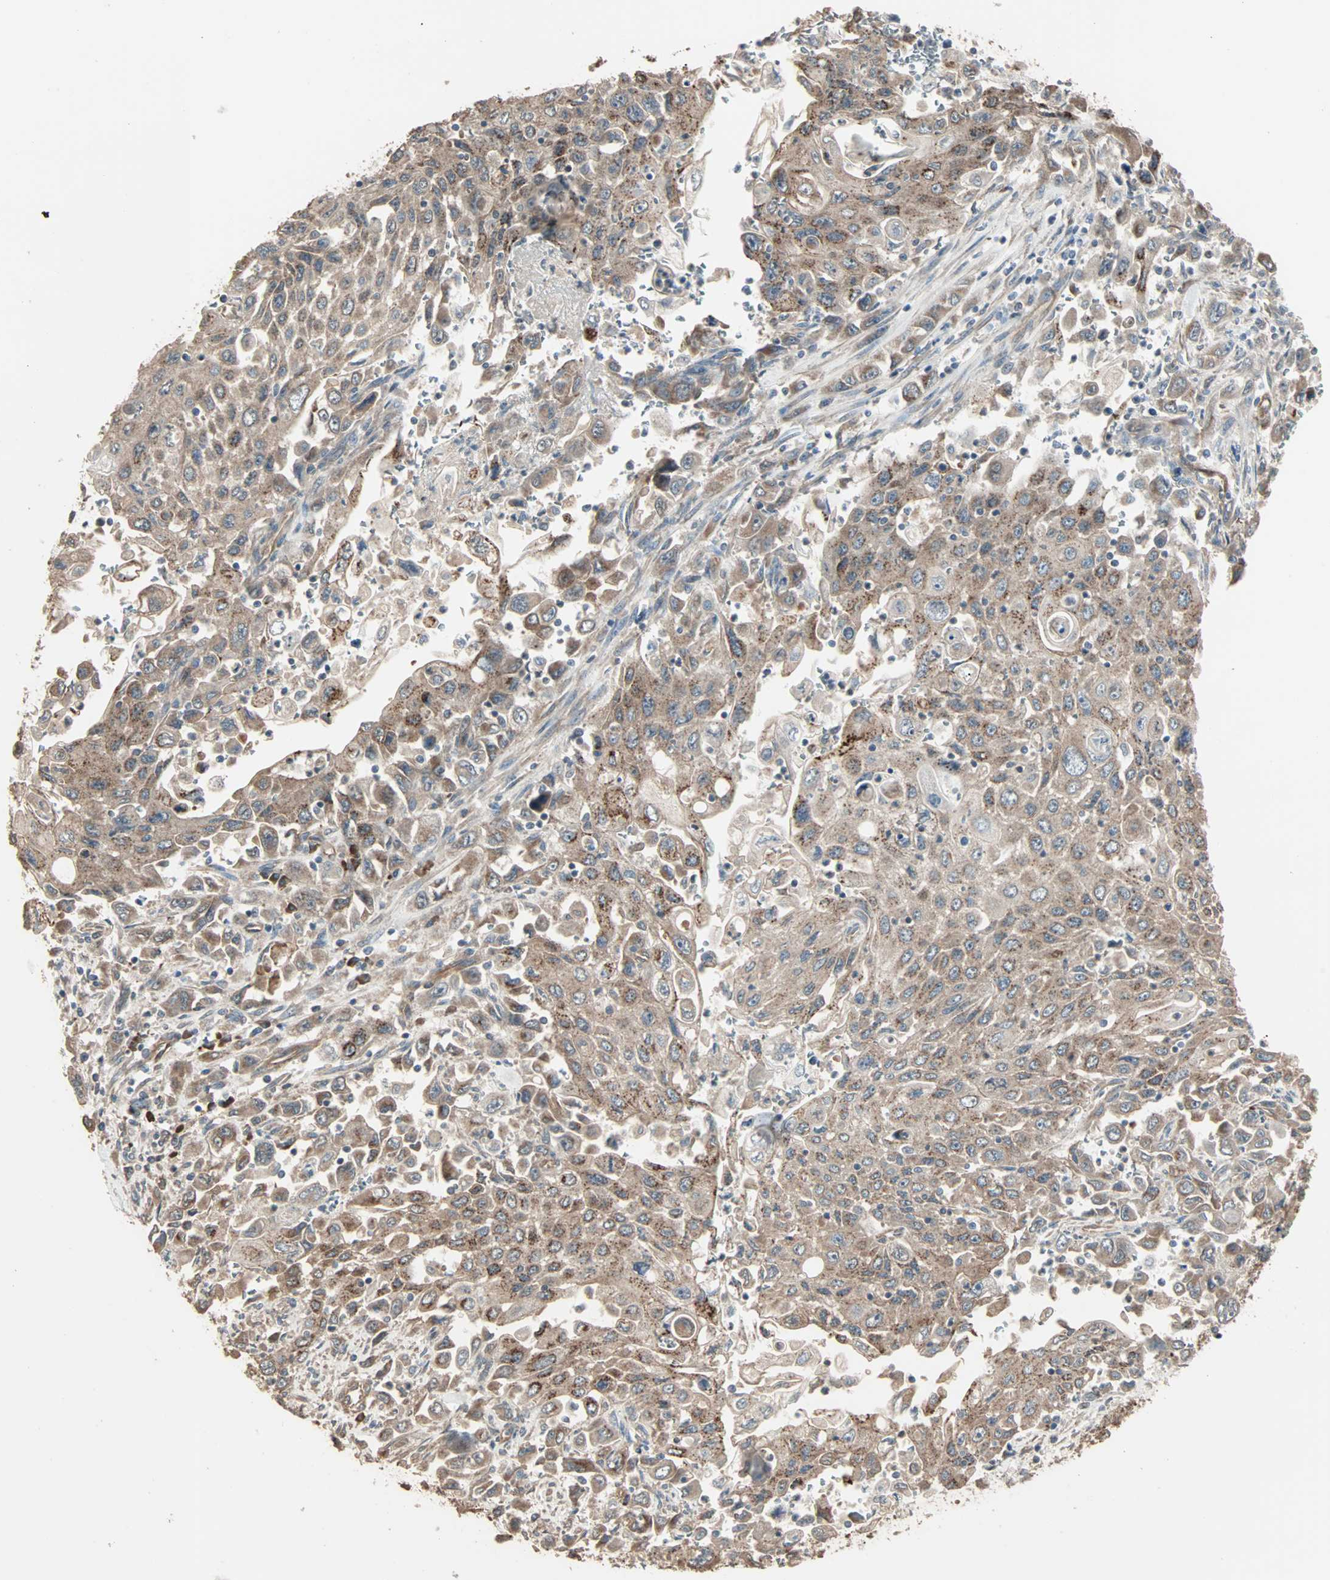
{"staining": {"intensity": "weak", "quantity": ">75%", "location": "cytoplasmic/membranous"}, "tissue": "pancreatic cancer", "cell_type": "Tumor cells", "image_type": "cancer", "snomed": [{"axis": "morphology", "description": "Adenocarcinoma, NOS"}, {"axis": "topography", "description": "Pancreas"}], "caption": "Tumor cells reveal low levels of weak cytoplasmic/membranous staining in about >75% of cells in pancreatic adenocarcinoma.", "gene": "GALNT3", "patient": {"sex": "male", "age": 70}}